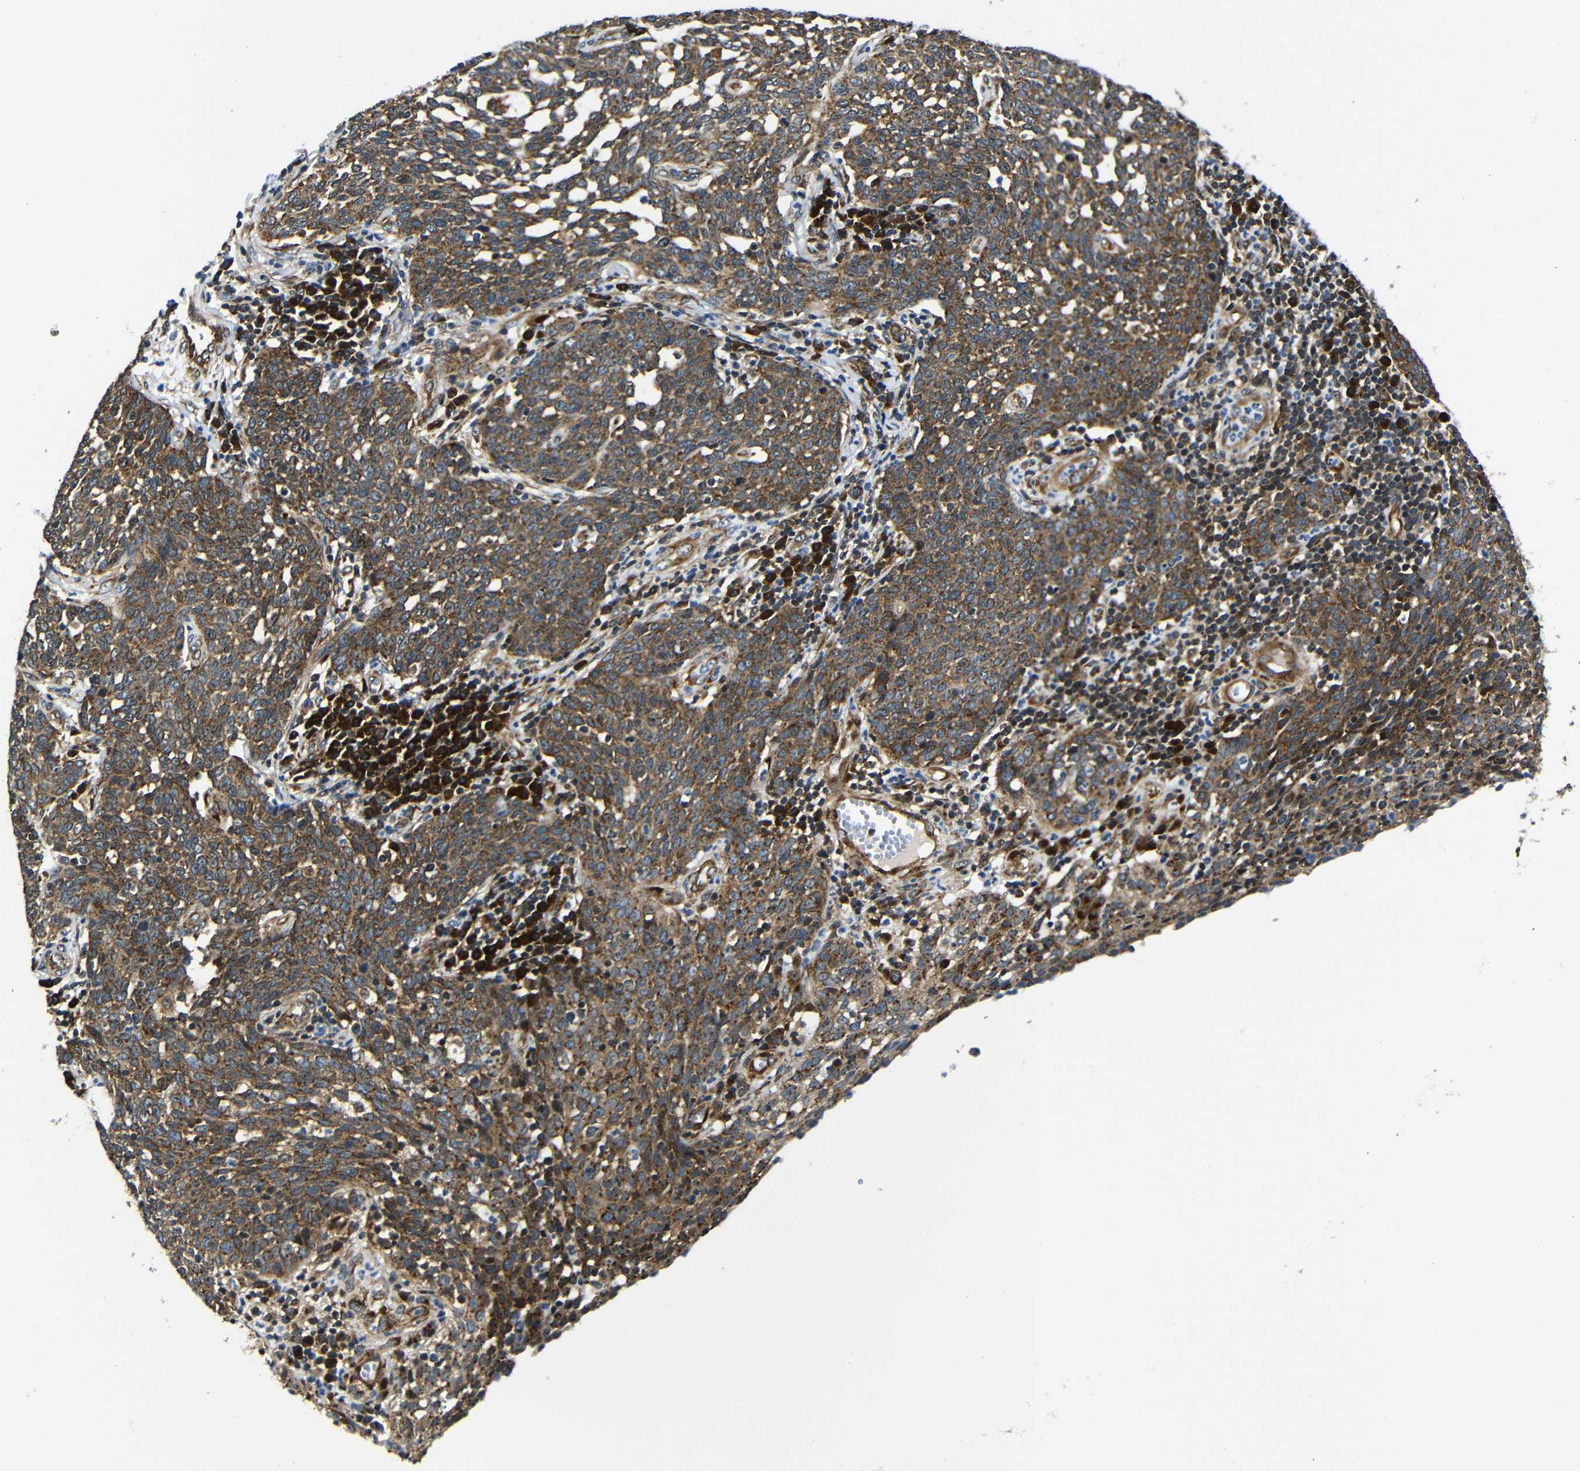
{"staining": {"intensity": "moderate", "quantity": ">75%", "location": "cytoplasmic/membranous"}, "tissue": "cervical cancer", "cell_type": "Tumor cells", "image_type": "cancer", "snomed": [{"axis": "morphology", "description": "Squamous cell carcinoma, NOS"}, {"axis": "topography", "description": "Cervix"}], "caption": "Human cervical cancer stained for a protein (brown) demonstrates moderate cytoplasmic/membranous positive positivity in approximately >75% of tumor cells.", "gene": "ABCE1", "patient": {"sex": "female", "age": 34}}